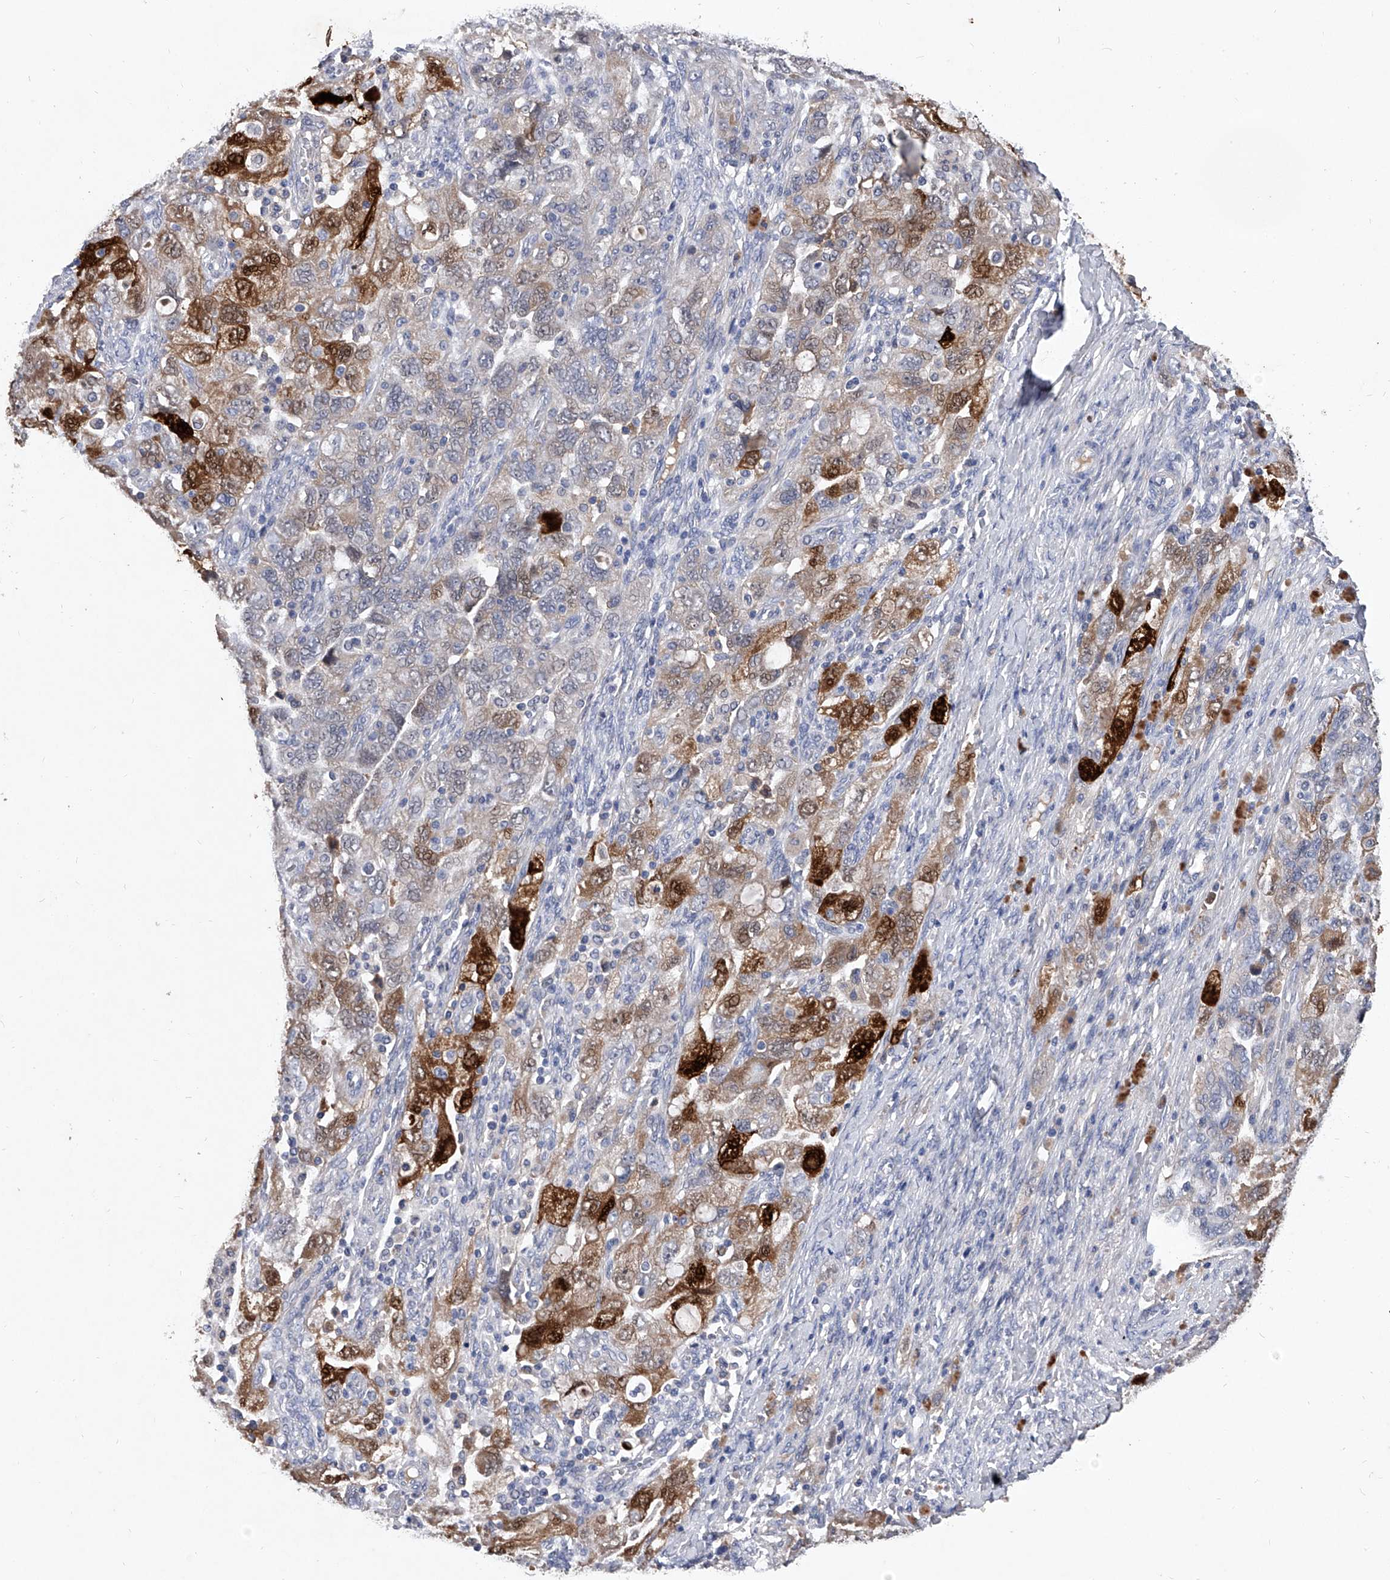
{"staining": {"intensity": "strong", "quantity": "<25%", "location": "cytoplasmic/membranous,nuclear"}, "tissue": "ovarian cancer", "cell_type": "Tumor cells", "image_type": "cancer", "snomed": [{"axis": "morphology", "description": "Carcinoma, NOS"}, {"axis": "morphology", "description": "Cystadenocarcinoma, serous, NOS"}, {"axis": "topography", "description": "Ovary"}], "caption": "High-magnification brightfield microscopy of ovarian cancer stained with DAB (3,3'-diaminobenzidine) (brown) and counterstained with hematoxylin (blue). tumor cells exhibit strong cytoplasmic/membranous and nuclear positivity is seen in about<25% of cells. (IHC, brightfield microscopy, high magnification).", "gene": "C5", "patient": {"sex": "female", "age": 69}}